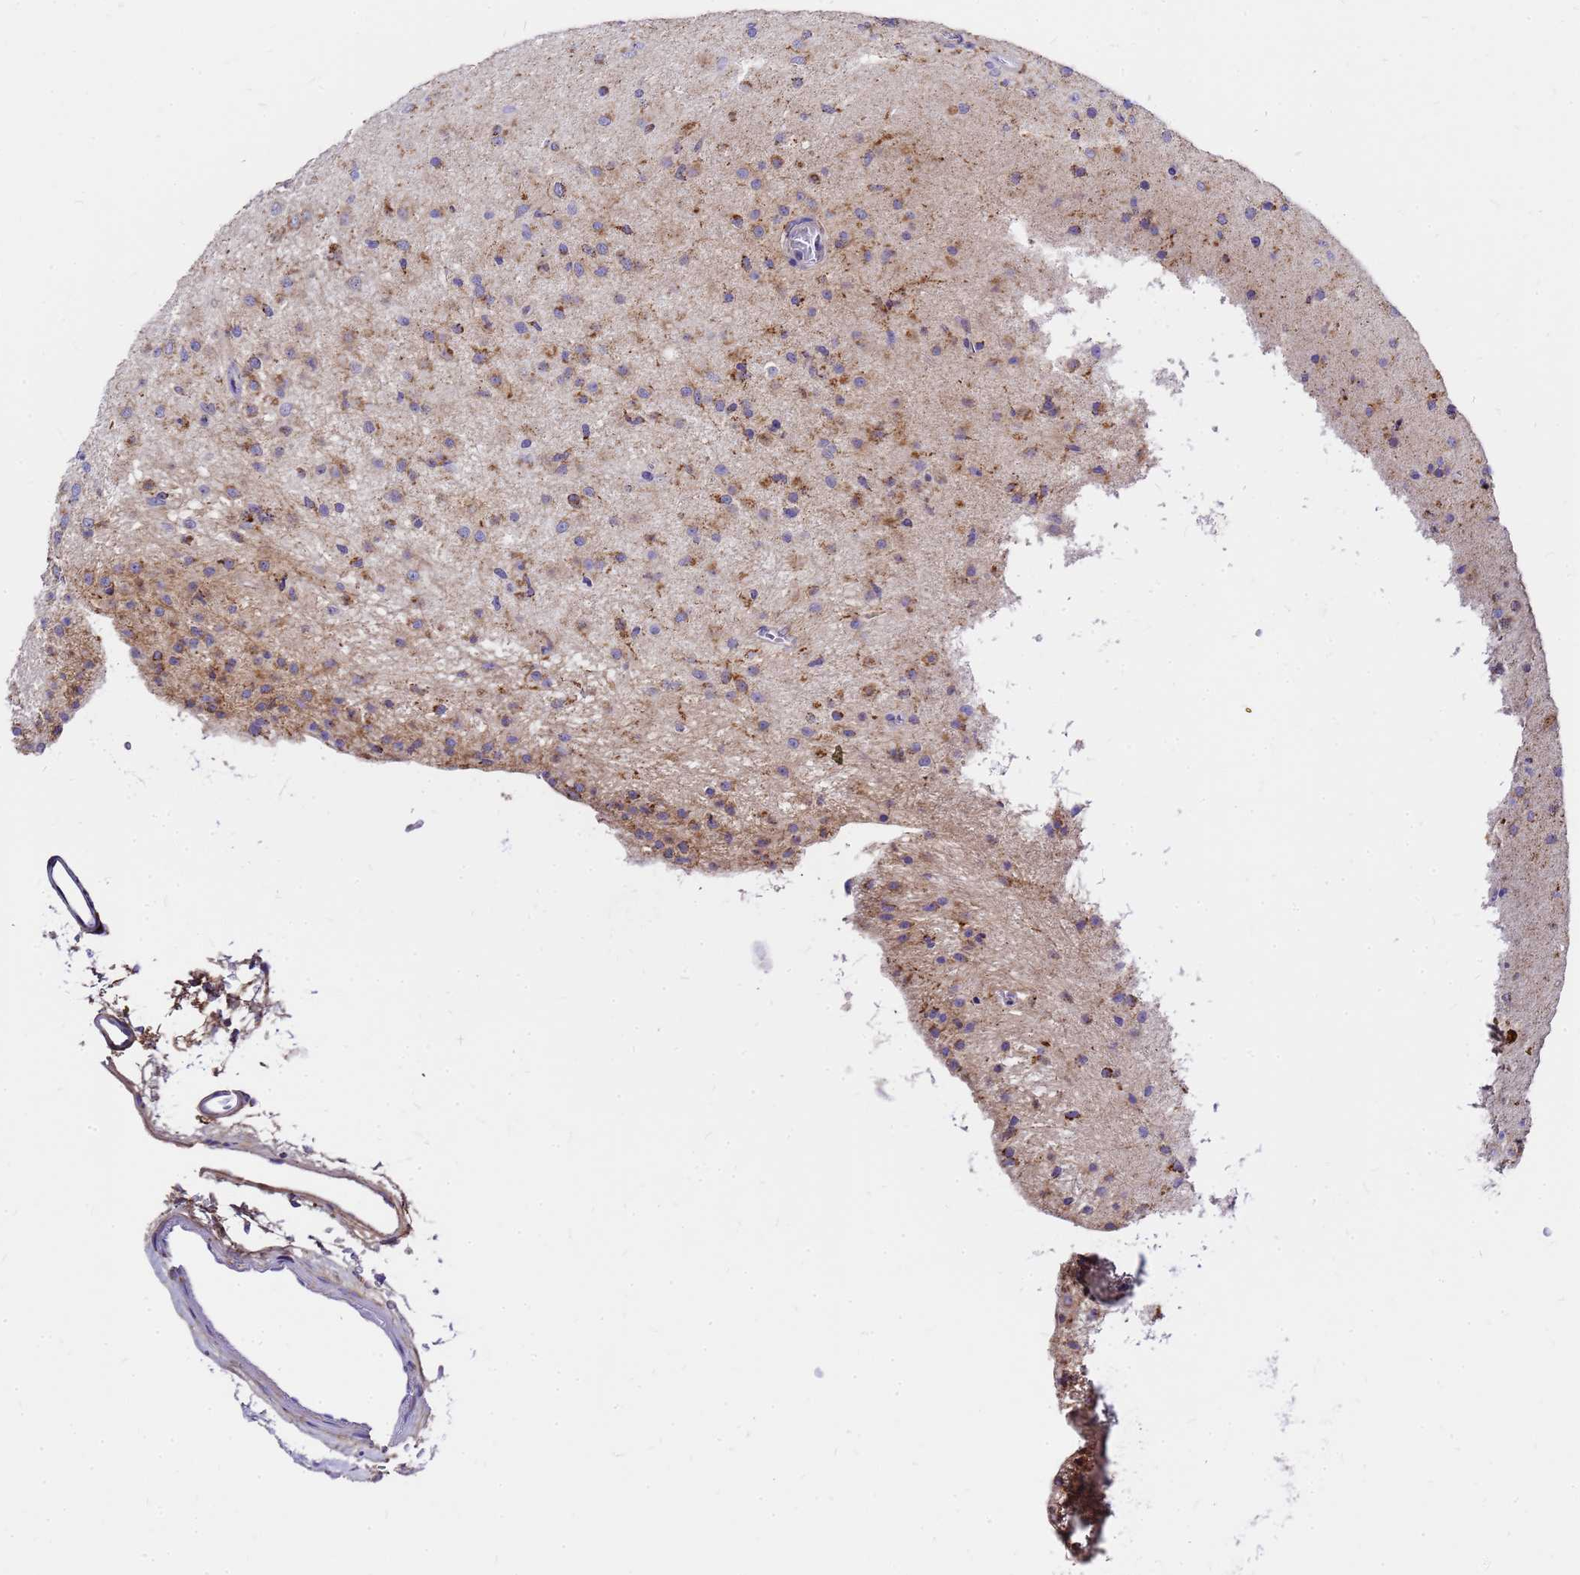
{"staining": {"intensity": "moderate", "quantity": "25%-75%", "location": "cytoplasmic/membranous"}, "tissue": "glioma", "cell_type": "Tumor cells", "image_type": "cancer", "snomed": [{"axis": "morphology", "description": "Glioma, malignant, Low grade"}, {"axis": "topography", "description": "Brain"}], "caption": "Brown immunohistochemical staining in glioma displays moderate cytoplasmic/membranous positivity in about 25%-75% of tumor cells.", "gene": "MRPS26", "patient": {"sex": "male", "age": 65}}